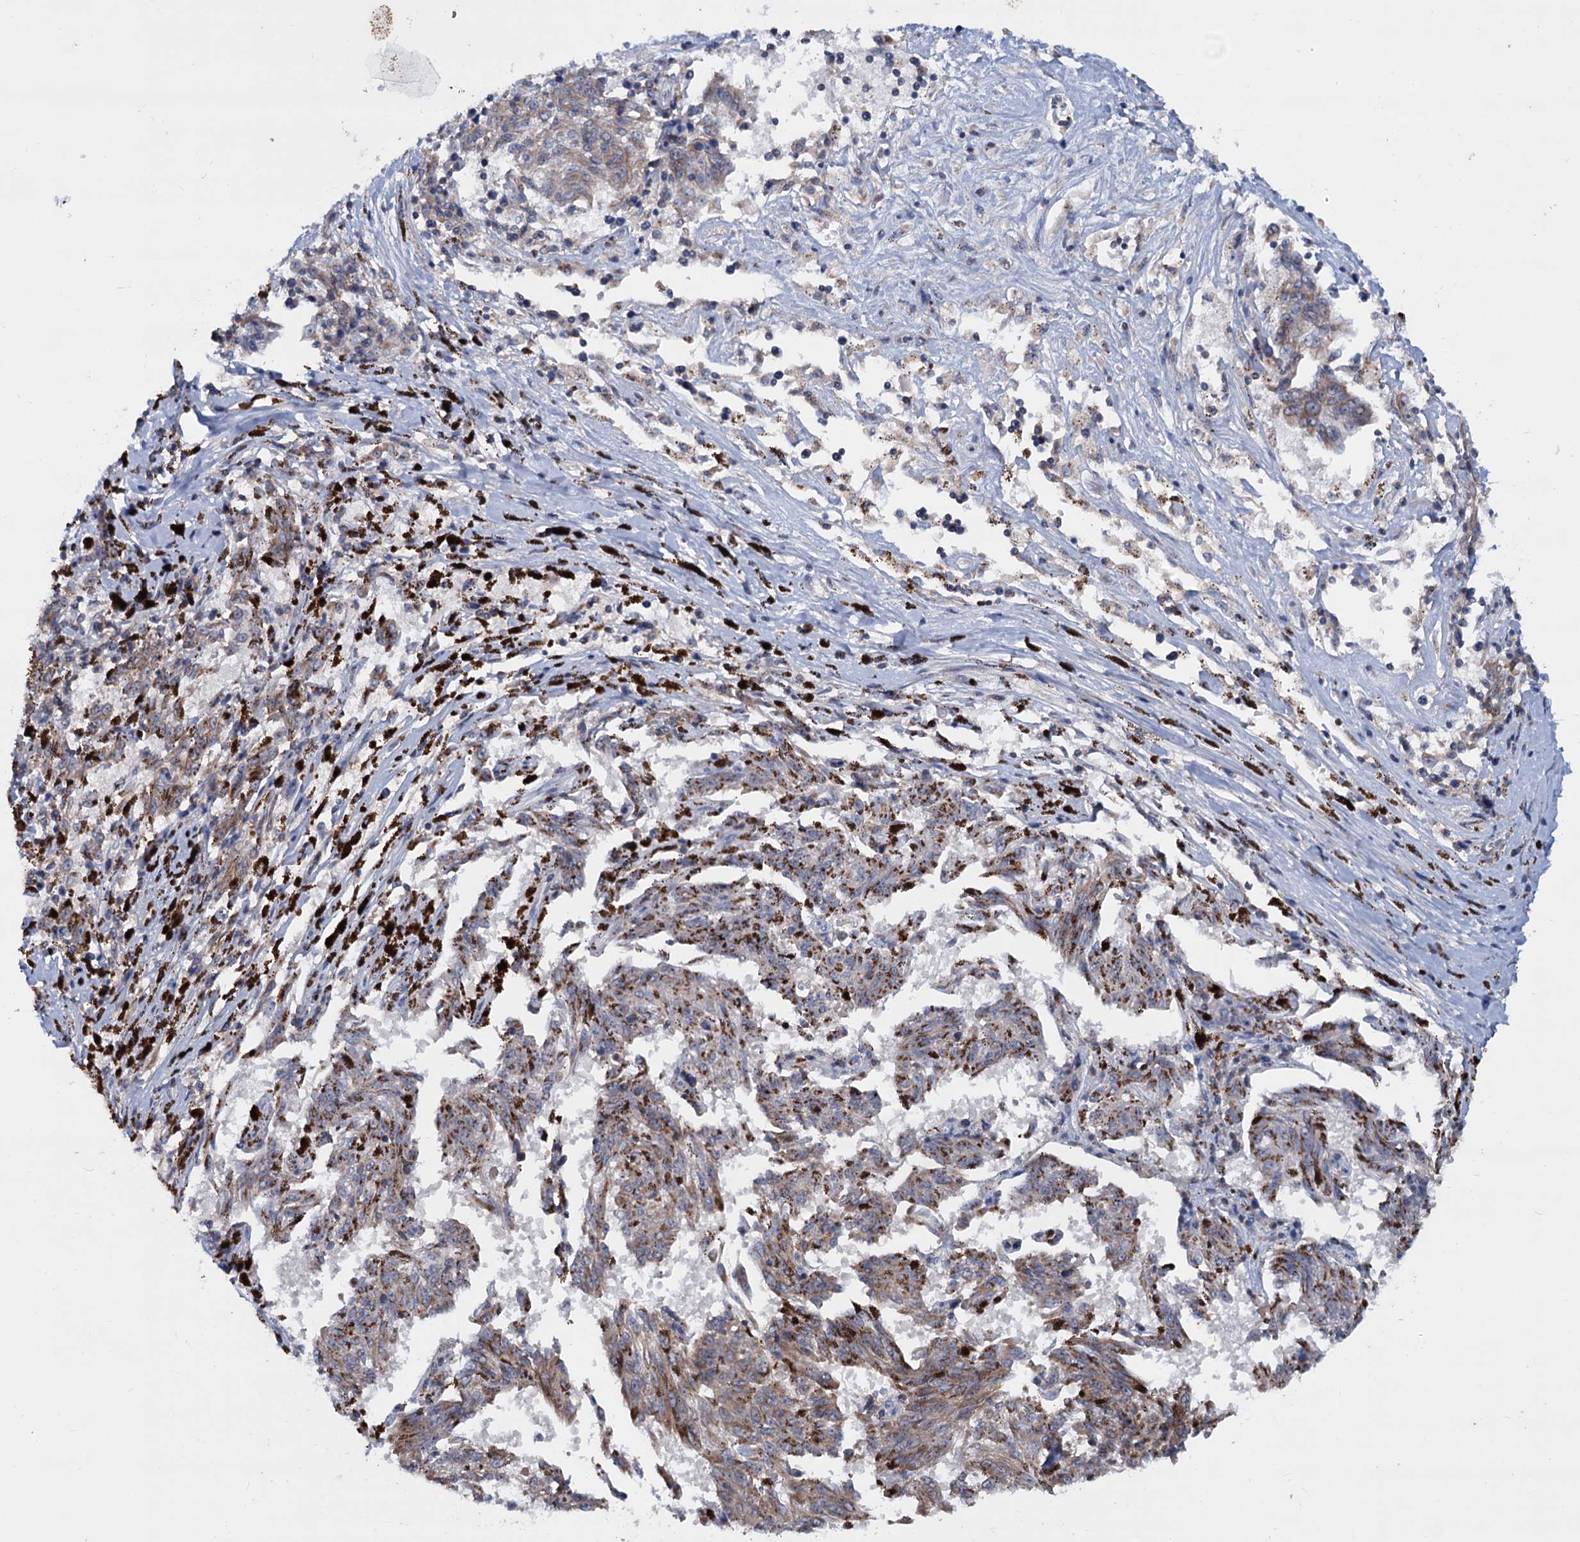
{"staining": {"intensity": "weak", "quantity": "25%-75%", "location": "cytoplasmic/membranous"}, "tissue": "melanoma", "cell_type": "Tumor cells", "image_type": "cancer", "snomed": [{"axis": "morphology", "description": "Malignant melanoma, NOS"}, {"axis": "topography", "description": "Skin"}], "caption": "Immunohistochemical staining of melanoma exhibits low levels of weak cytoplasmic/membranous expression in approximately 25%-75% of tumor cells.", "gene": "LRCH4", "patient": {"sex": "female", "age": 72}}